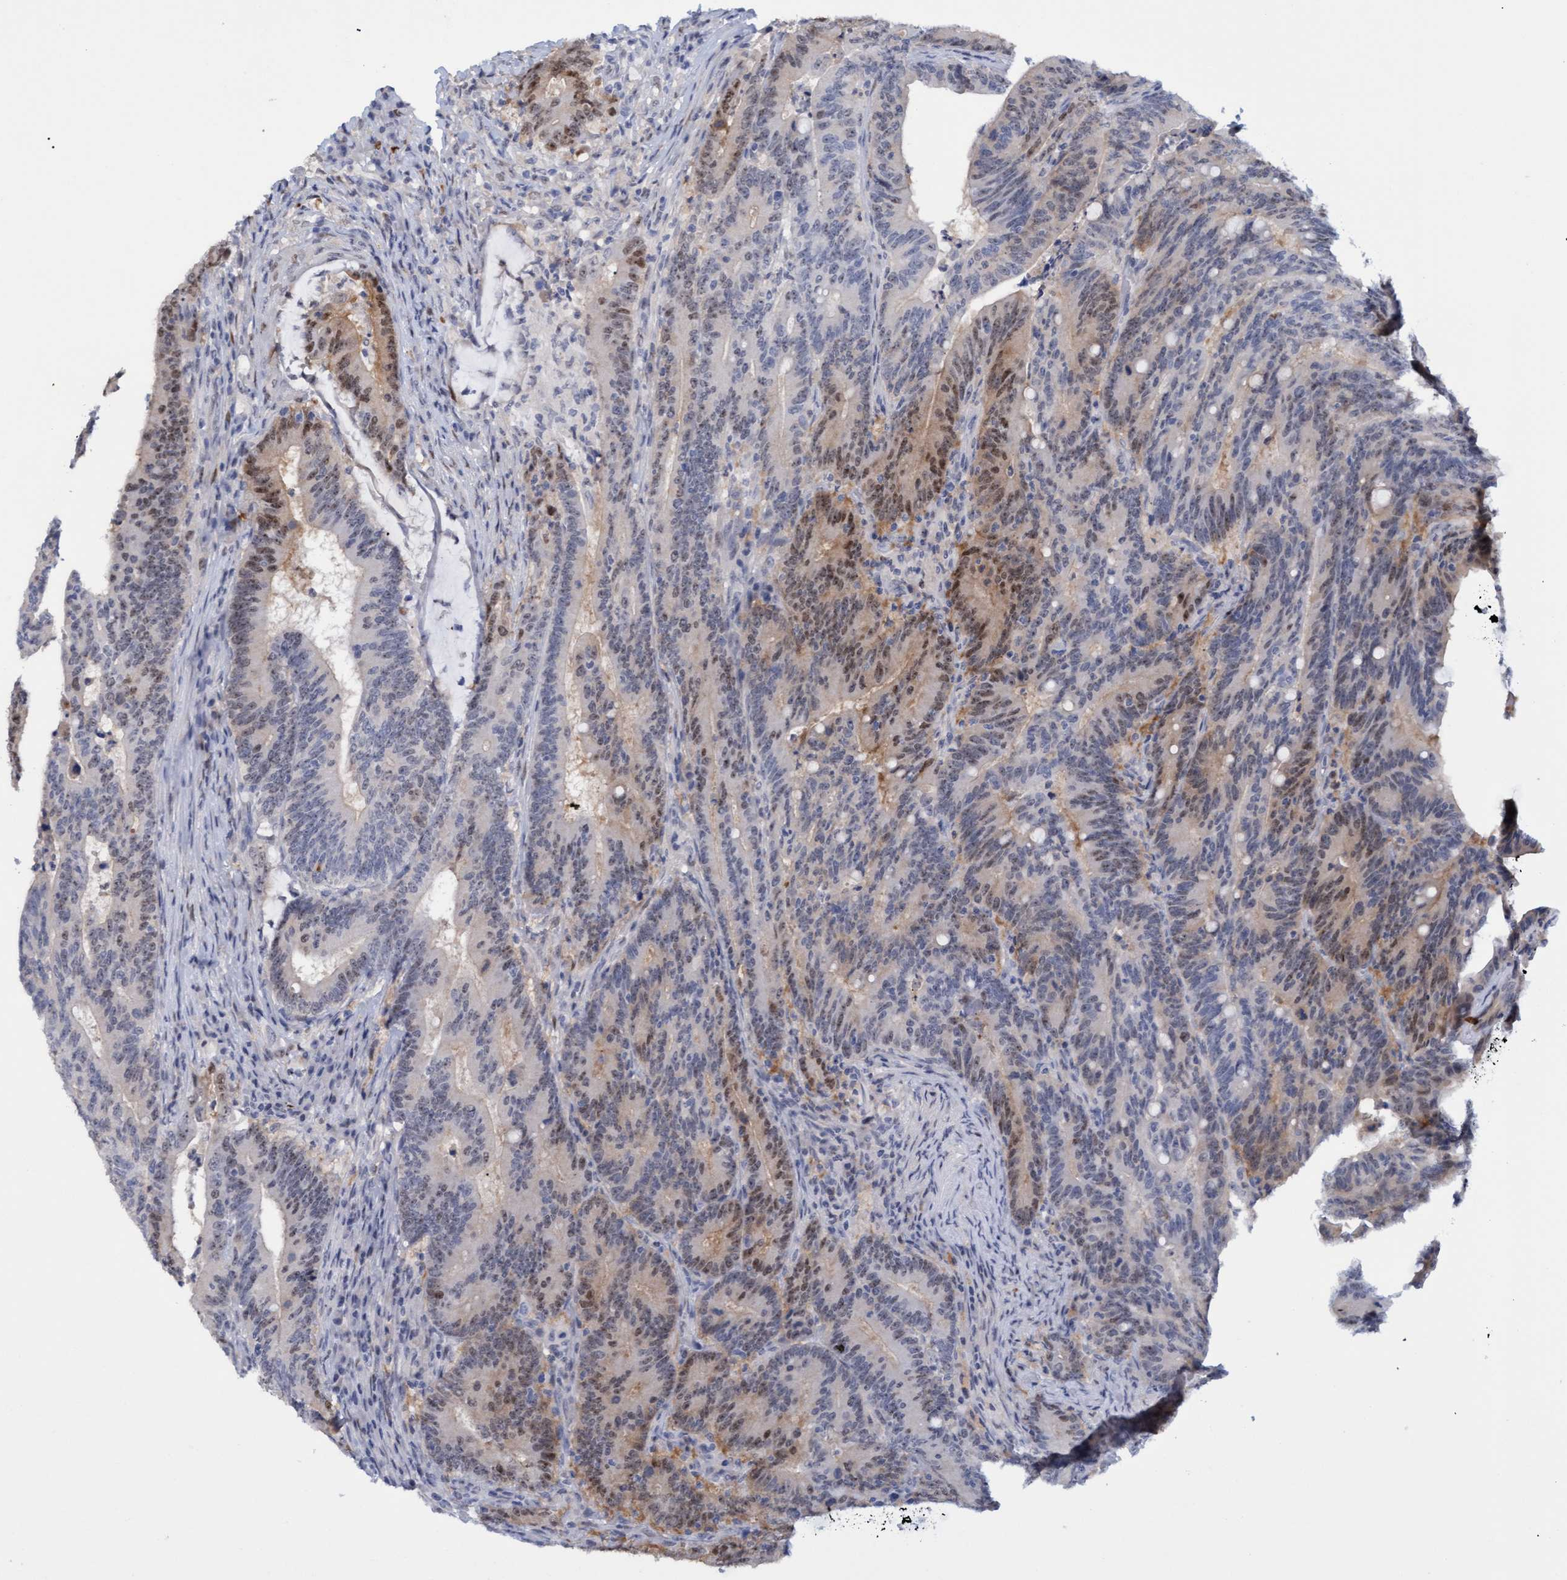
{"staining": {"intensity": "moderate", "quantity": "25%-75%", "location": "nuclear"}, "tissue": "colorectal cancer", "cell_type": "Tumor cells", "image_type": "cancer", "snomed": [{"axis": "morphology", "description": "Adenocarcinoma, NOS"}, {"axis": "topography", "description": "Colon"}], "caption": "An image of adenocarcinoma (colorectal) stained for a protein exhibits moderate nuclear brown staining in tumor cells. (Stains: DAB in brown, nuclei in blue, Microscopy: brightfield microscopy at high magnification).", "gene": "PINX1", "patient": {"sex": "female", "age": 66}}